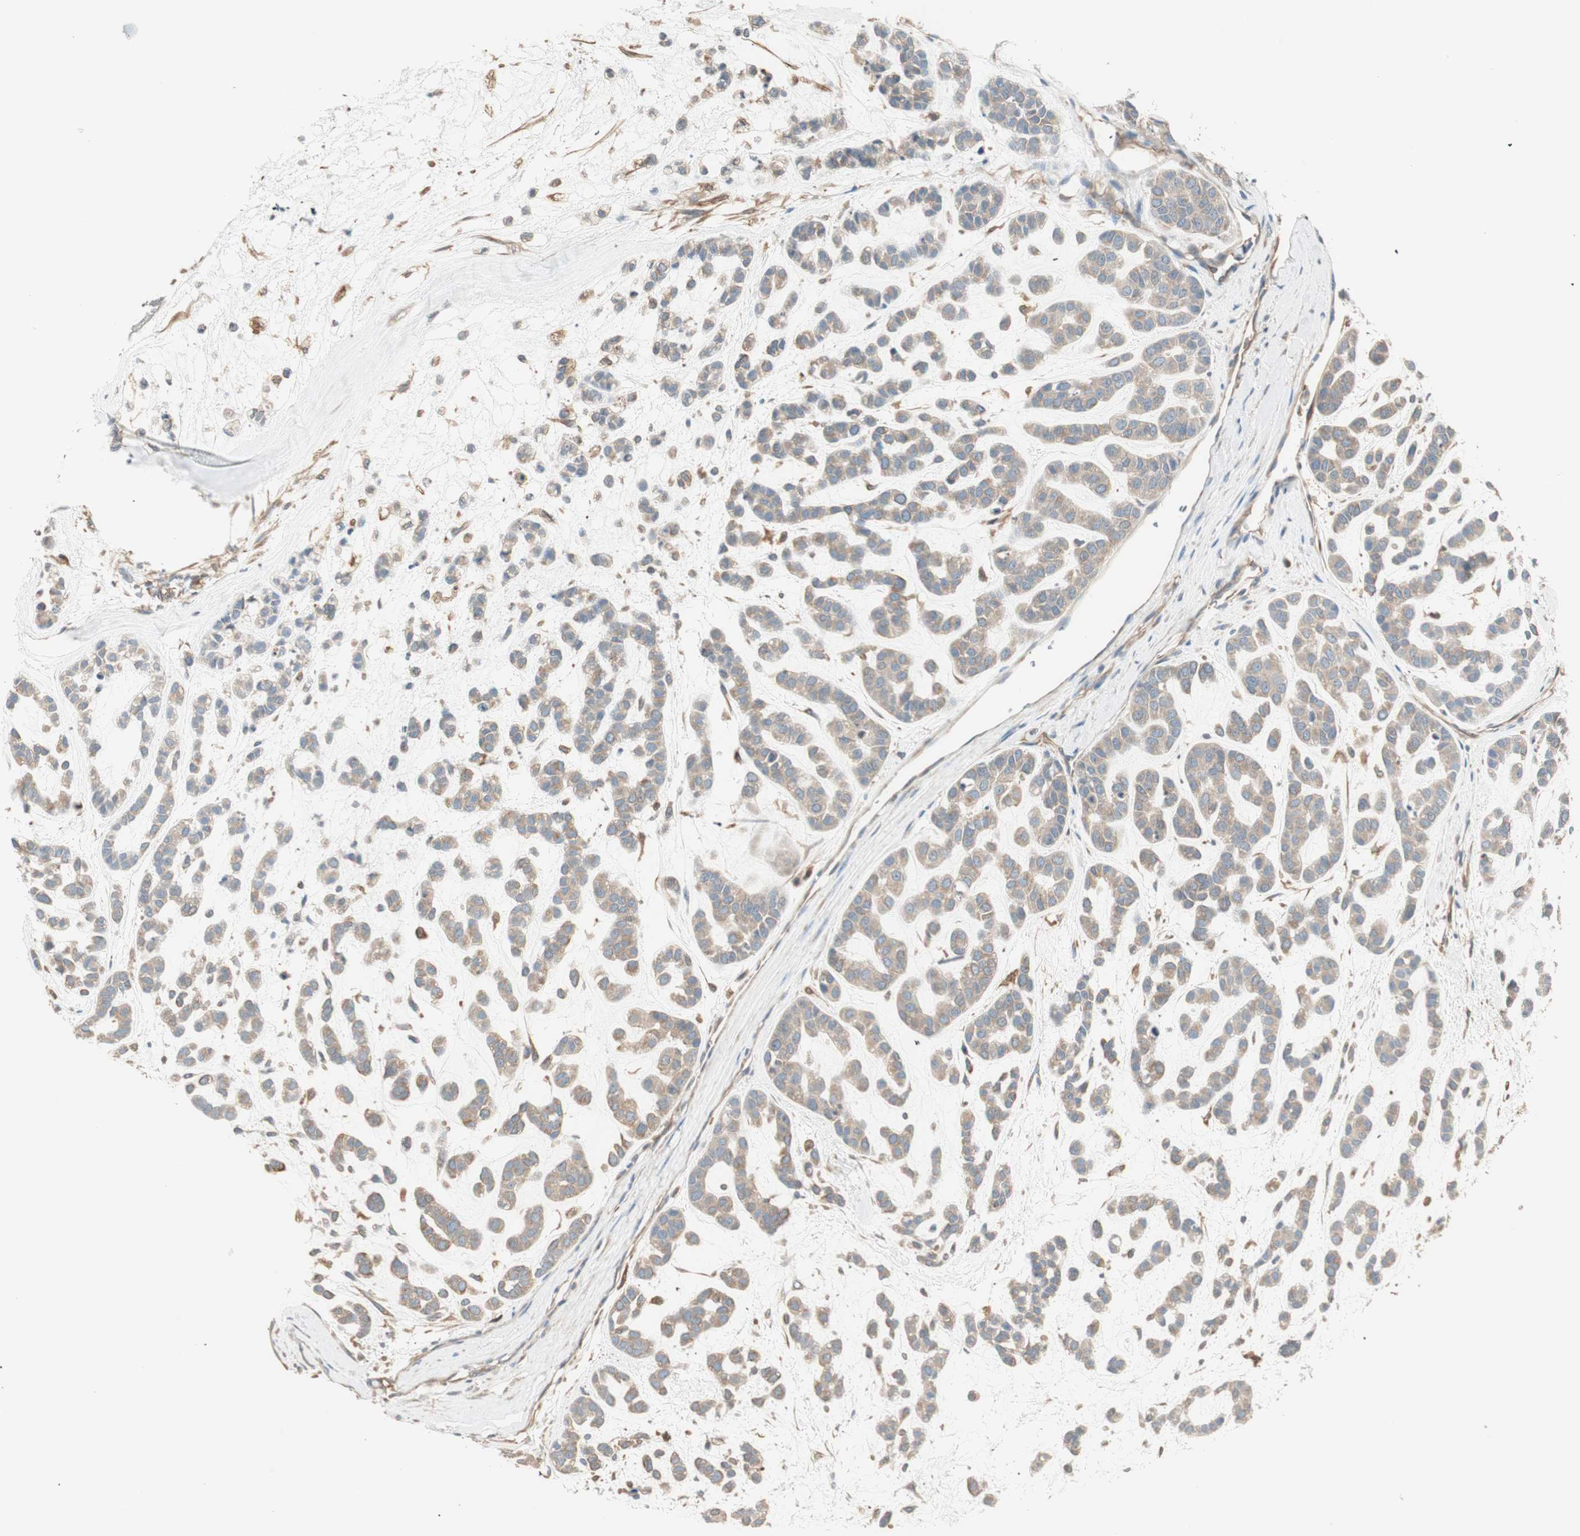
{"staining": {"intensity": "weak", "quantity": ">75%", "location": "cytoplasmic/membranous"}, "tissue": "head and neck cancer", "cell_type": "Tumor cells", "image_type": "cancer", "snomed": [{"axis": "morphology", "description": "Adenocarcinoma, NOS"}, {"axis": "morphology", "description": "Adenoma, NOS"}, {"axis": "topography", "description": "Head-Neck"}], "caption": "Immunohistochemistry (IHC) (DAB) staining of human head and neck adenocarcinoma shows weak cytoplasmic/membranous protein expression in approximately >75% of tumor cells.", "gene": "CRLF3", "patient": {"sex": "female", "age": 55}}